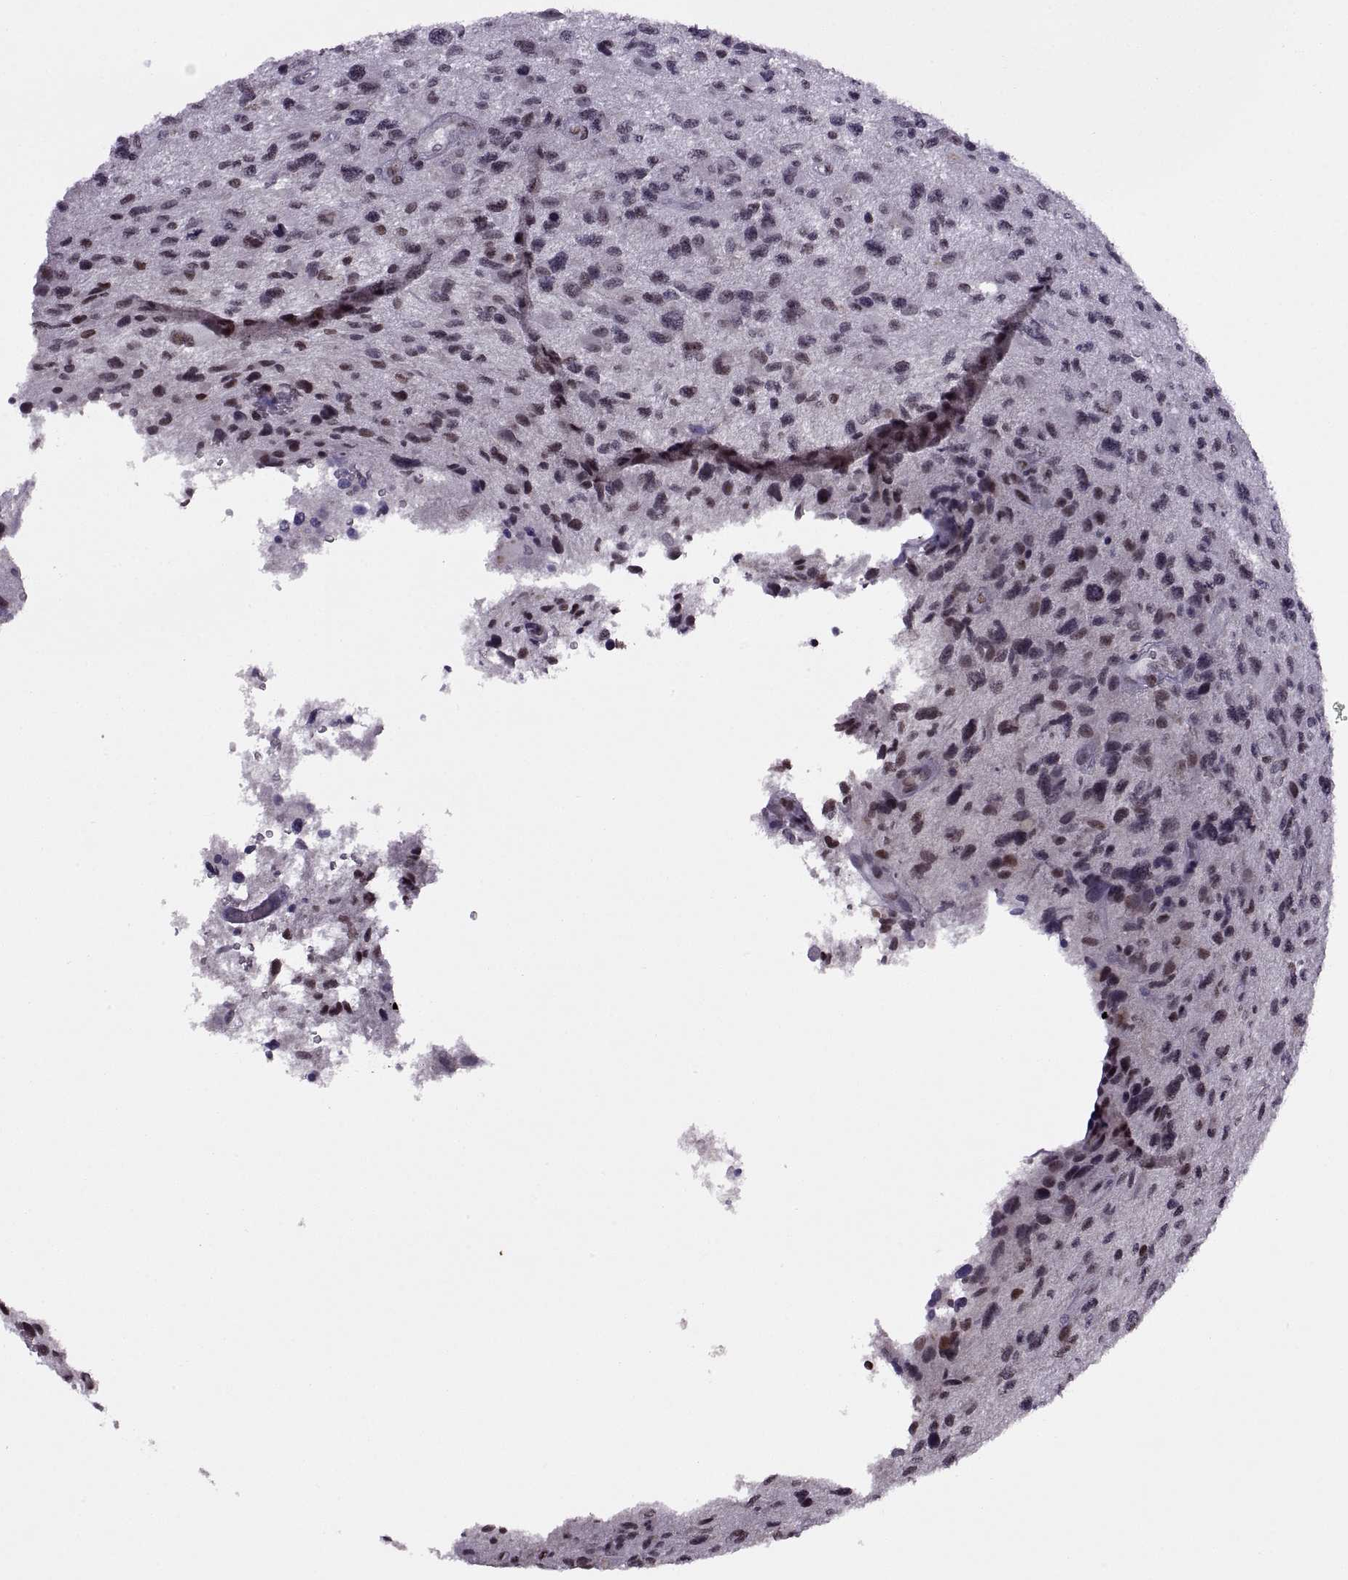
{"staining": {"intensity": "negative", "quantity": "none", "location": "none"}, "tissue": "glioma", "cell_type": "Tumor cells", "image_type": "cancer", "snomed": [{"axis": "morphology", "description": "Glioma, malignant, NOS"}, {"axis": "morphology", "description": "Glioma, malignant, High grade"}, {"axis": "topography", "description": "Brain"}], "caption": "The histopathology image shows no significant positivity in tumor cells of glioma. (DAB IHC, high magnification).", "gene": "INTS3", "patient": {"sex": "female", "age": 71}}